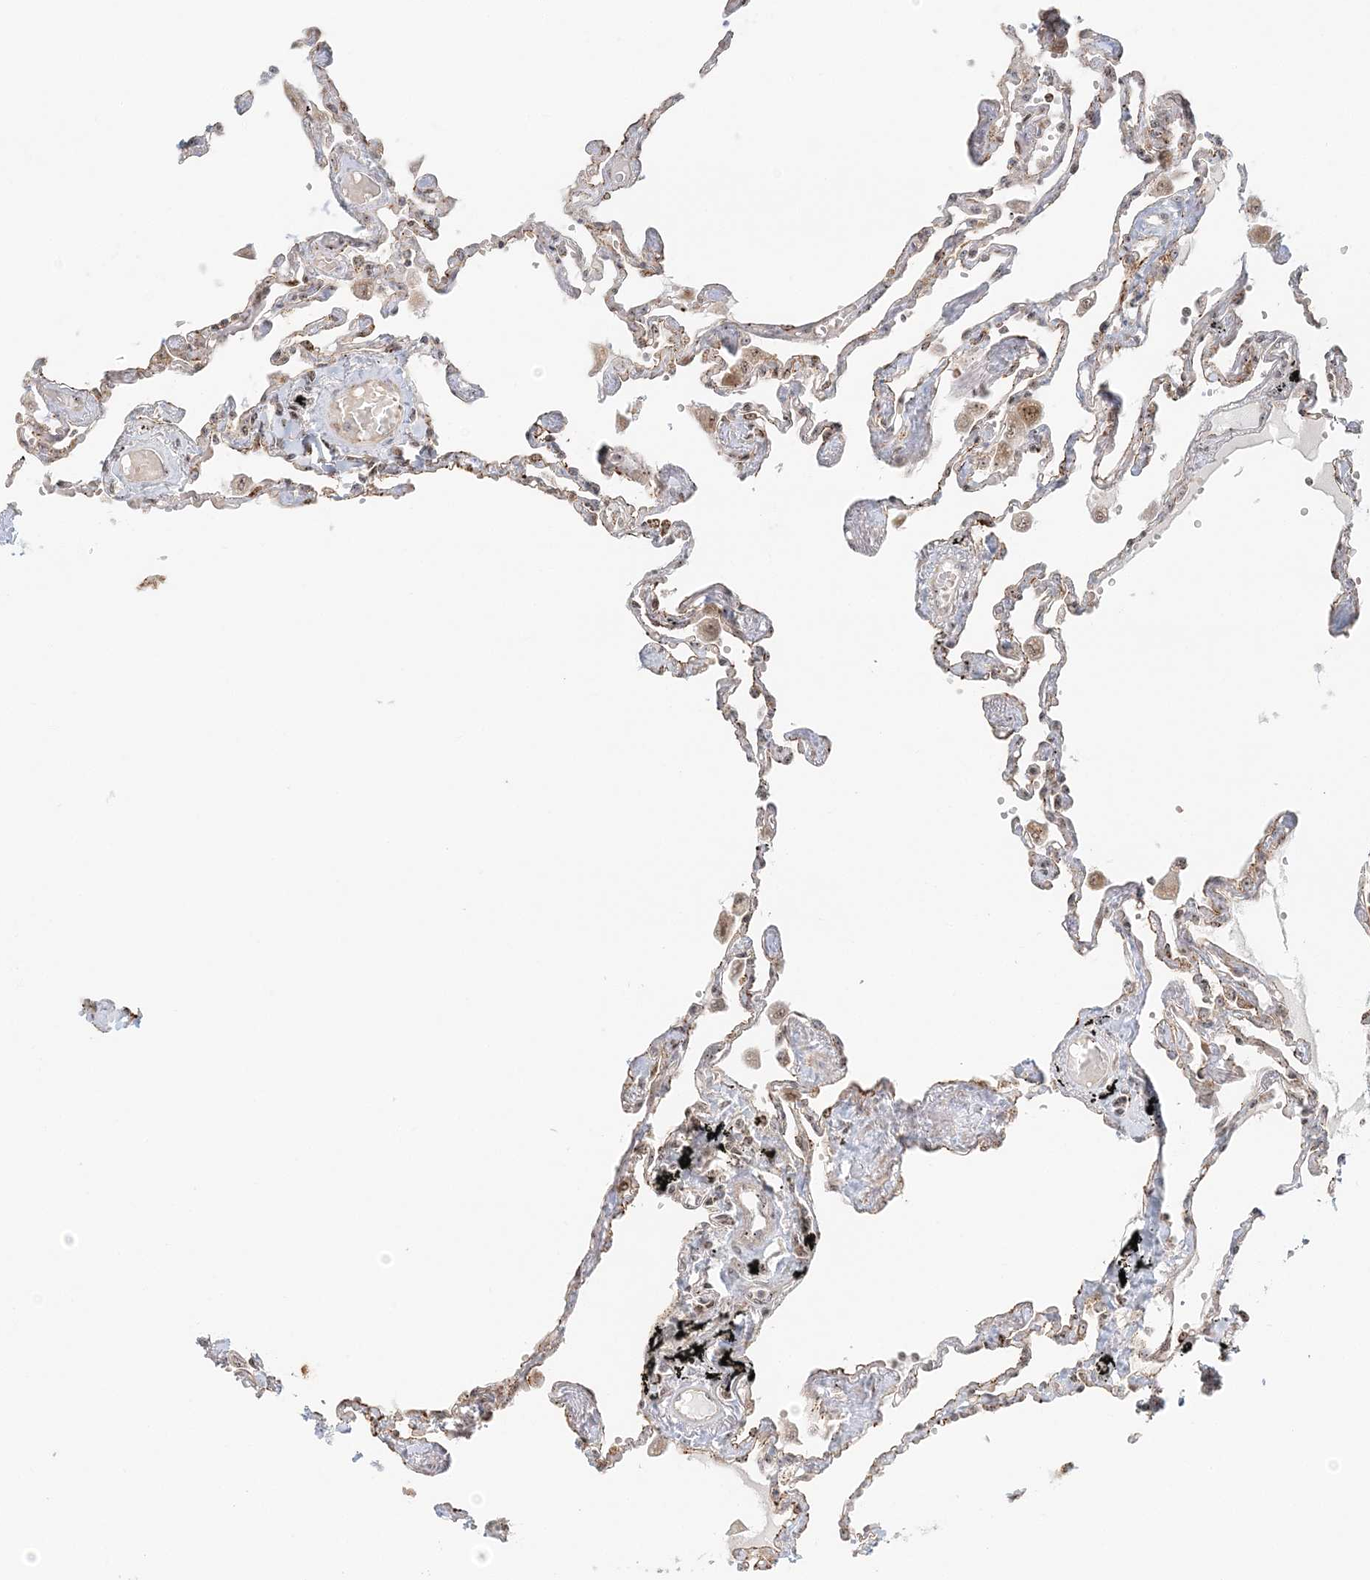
{"staining": {"intensity": "weak", "quantity": "<25%", "location": "nuclear"}, "tissue": "lung", "cell_type": "Alveolar cells", "image_type": "normal", "snomed": [{"axis": "morphology", "description": "Normal tissue, NOS"}, {"axis": "topography", "description": "Lung"}], "caption": "Micrograph shows no protein staining in alveolar cells of benign lung.", "gene": "UBE2F", "patient": {"sex": "female", "age": 67}}